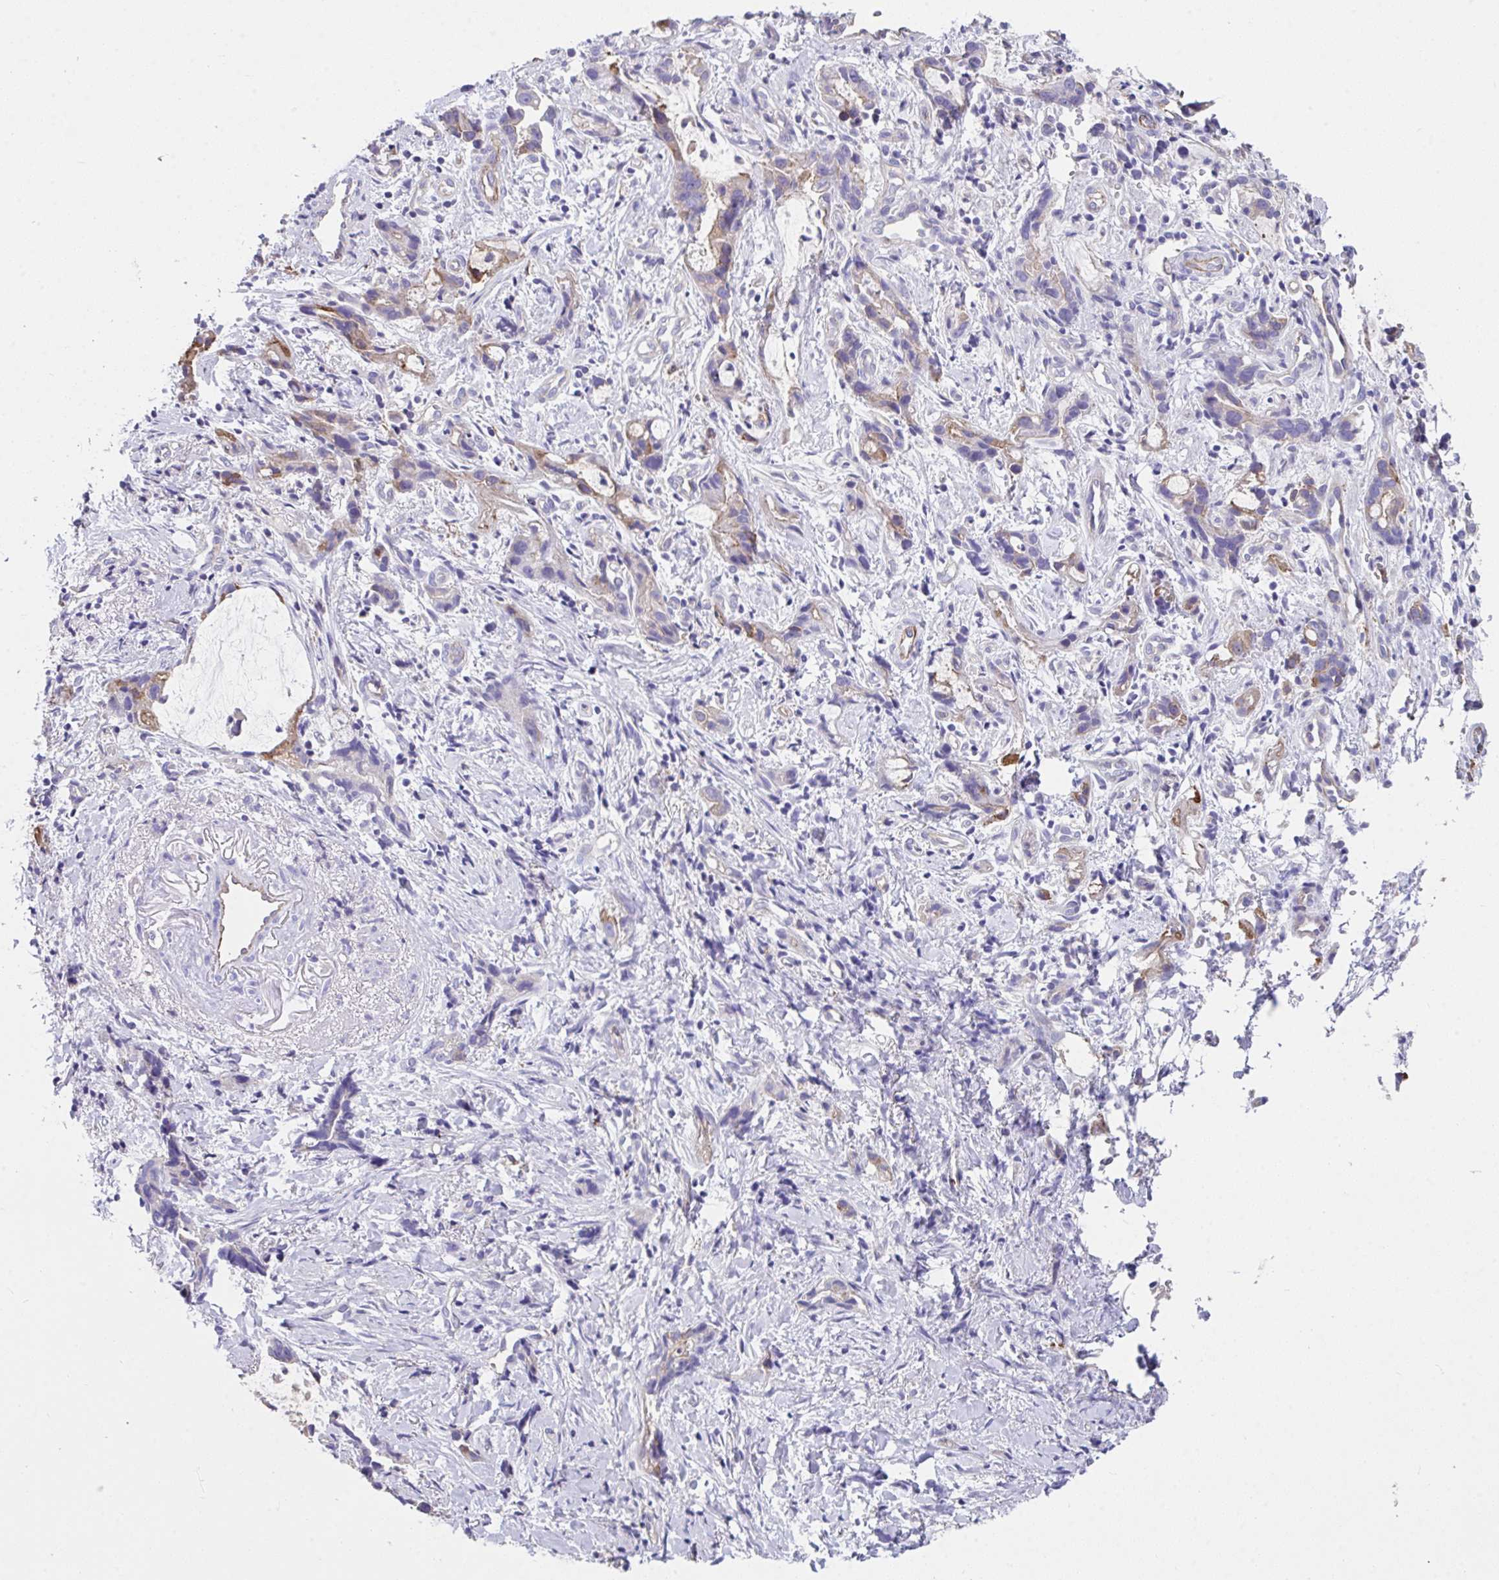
{"staining": {"intensity": "moderate", "quantity": "<25%", "location": "cytoplasmic/membranous"}, "tissue": "stomach cancer", "cell_type": "Tumor cells", "image_type": "cancer", "snomed": [{"axis": "morphology", "description": "Adenocarcinoma, NOS"}, {"axis": "topography", "description": "Stomach"}], "caption": "This histopathology image reveals immunohistochemistry (IHC) staining of adenocarcinoma (stomach), with low moderate cytoplasmic/membranous expression in approximately <25% of tumor cells.", "gene": "ZNF813", "patient": {"sex": "male", "age": 55}}